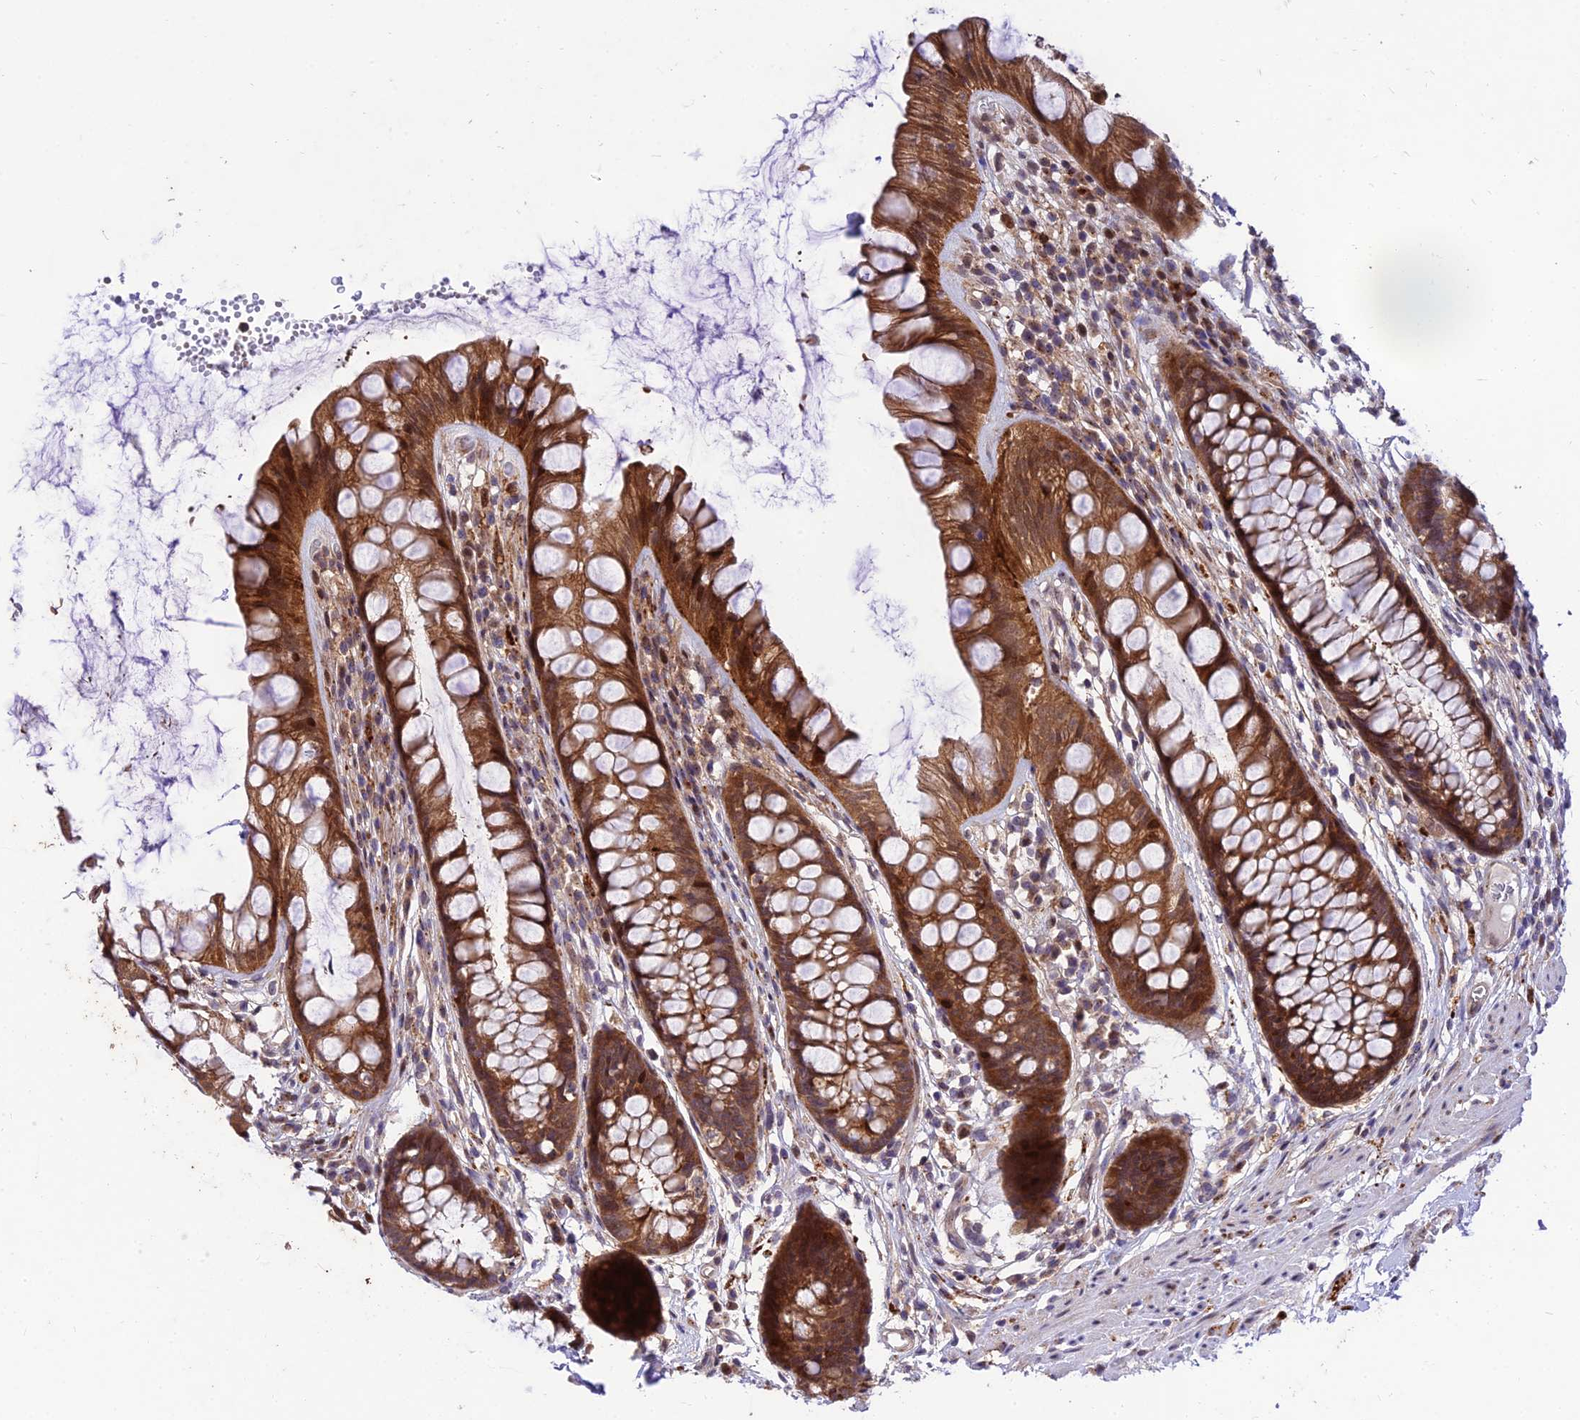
{"staining": {"intensity": "moderate", "quantity": ">75%", "location": "cytoplasmic/membranous,nuclear"}, "tissue": "rectum", "cell_type": "Glandular cells", "image_type": "normal", "snomed": [{"axis": "morphology", "description": "Normal tissue, NOS"}, {"axis": "topography", "description": "Rectum"}], "caption": "The immunohistochemical stain shows moderate cytoplasmic/membranous,nuclear positivity in glandular cells of benign rectum.", "gene": "MKKS", "patient": {"sex": "male", "age": 74}}